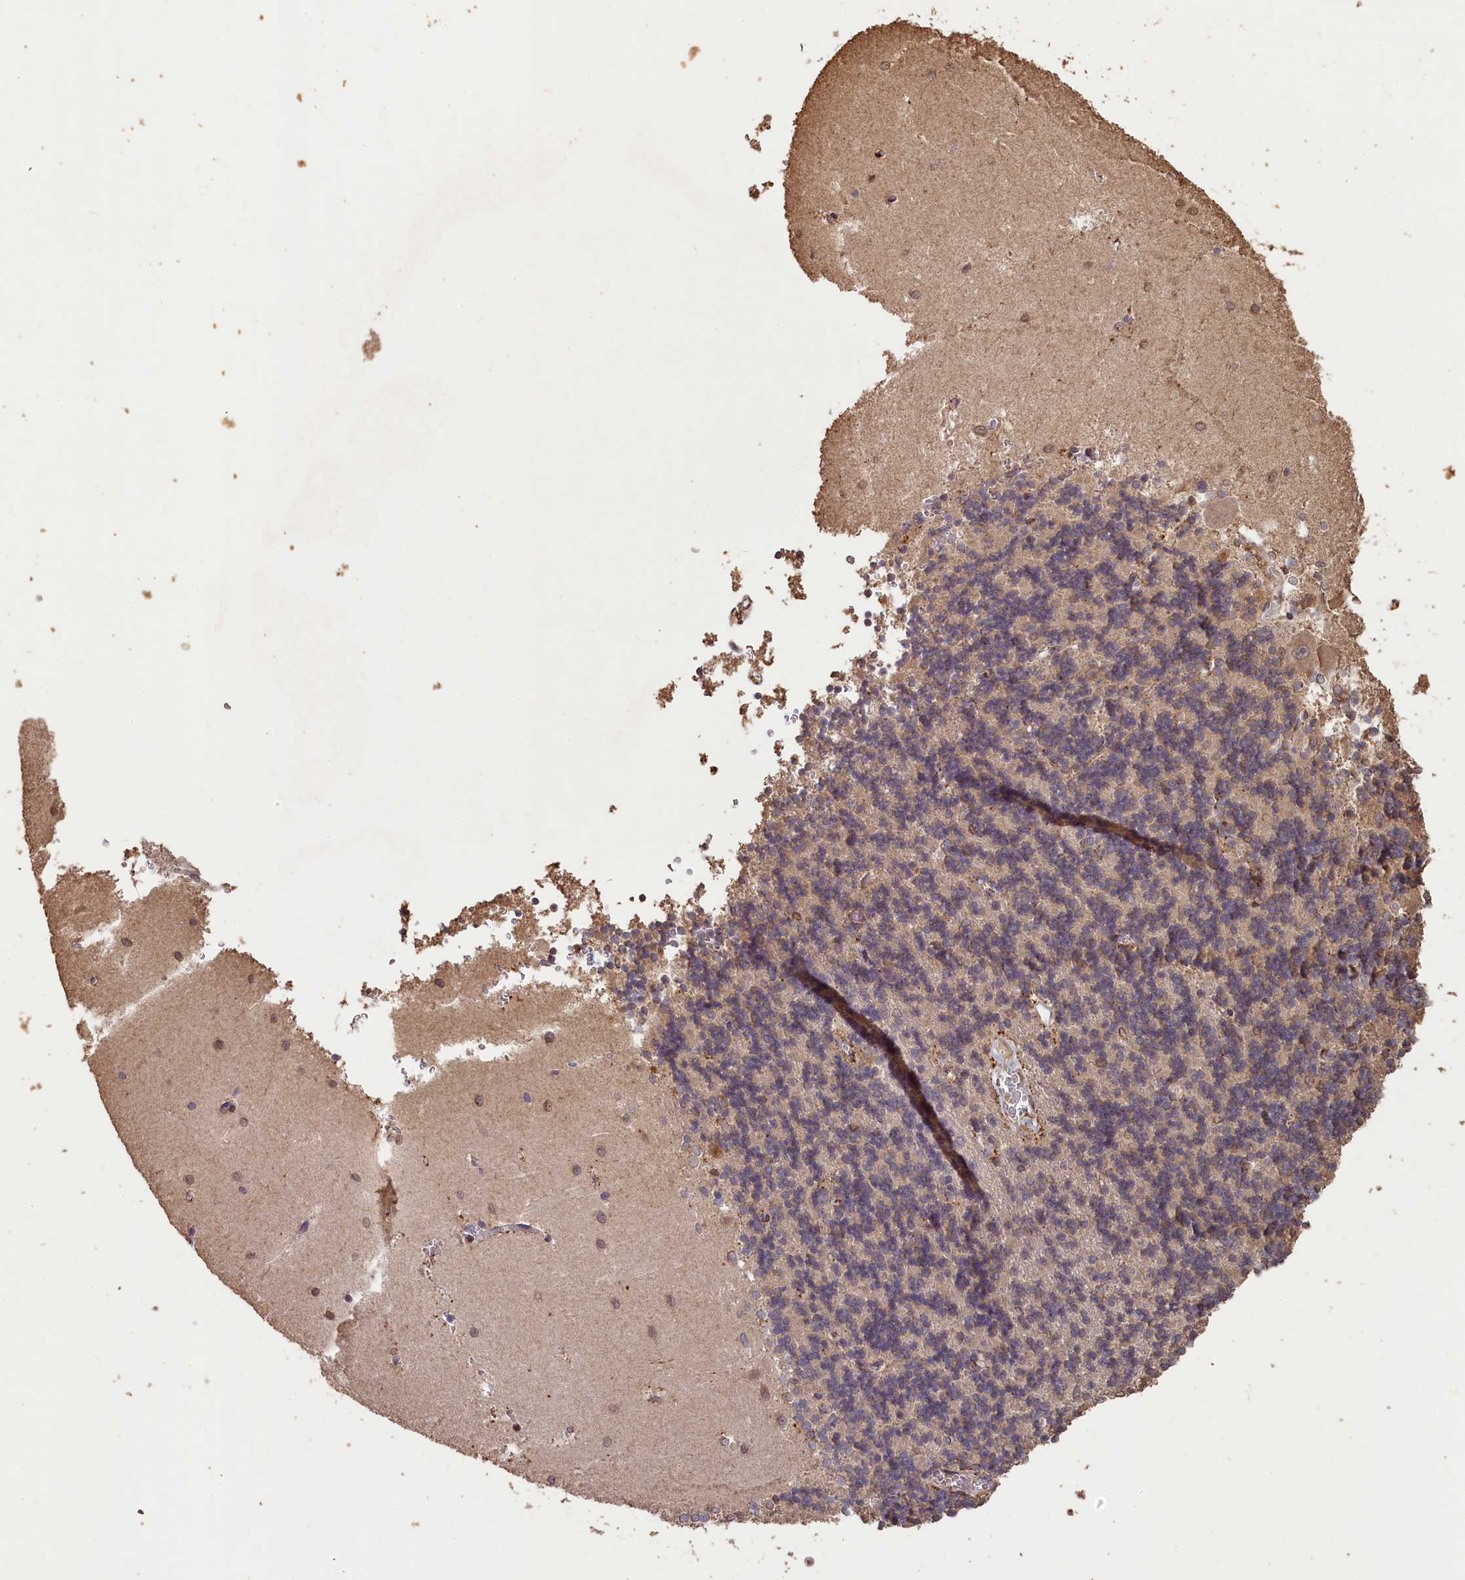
{"staining": {"intensity": "weak", "quantity": "<25%", "location": "cytoplasmic/membranous"}, "tissue": "cerebellum", "cell_type": "Cells in granular layer", "image_type": "normal", "snomed": [{"axis": "morphology", "description": "Normal tissue, NOS"}, {"axis": "topography", "description": "Cerebellum"}], "caption": "Cells in granular layer show no significant positivity in unremarkable cerebellum. (DAB (3,3'-diaminobenzidine) immunohistochemistry, high magnification).", "gene": "SLC38A7", "patient": {"sex": "male", "age": 37}}